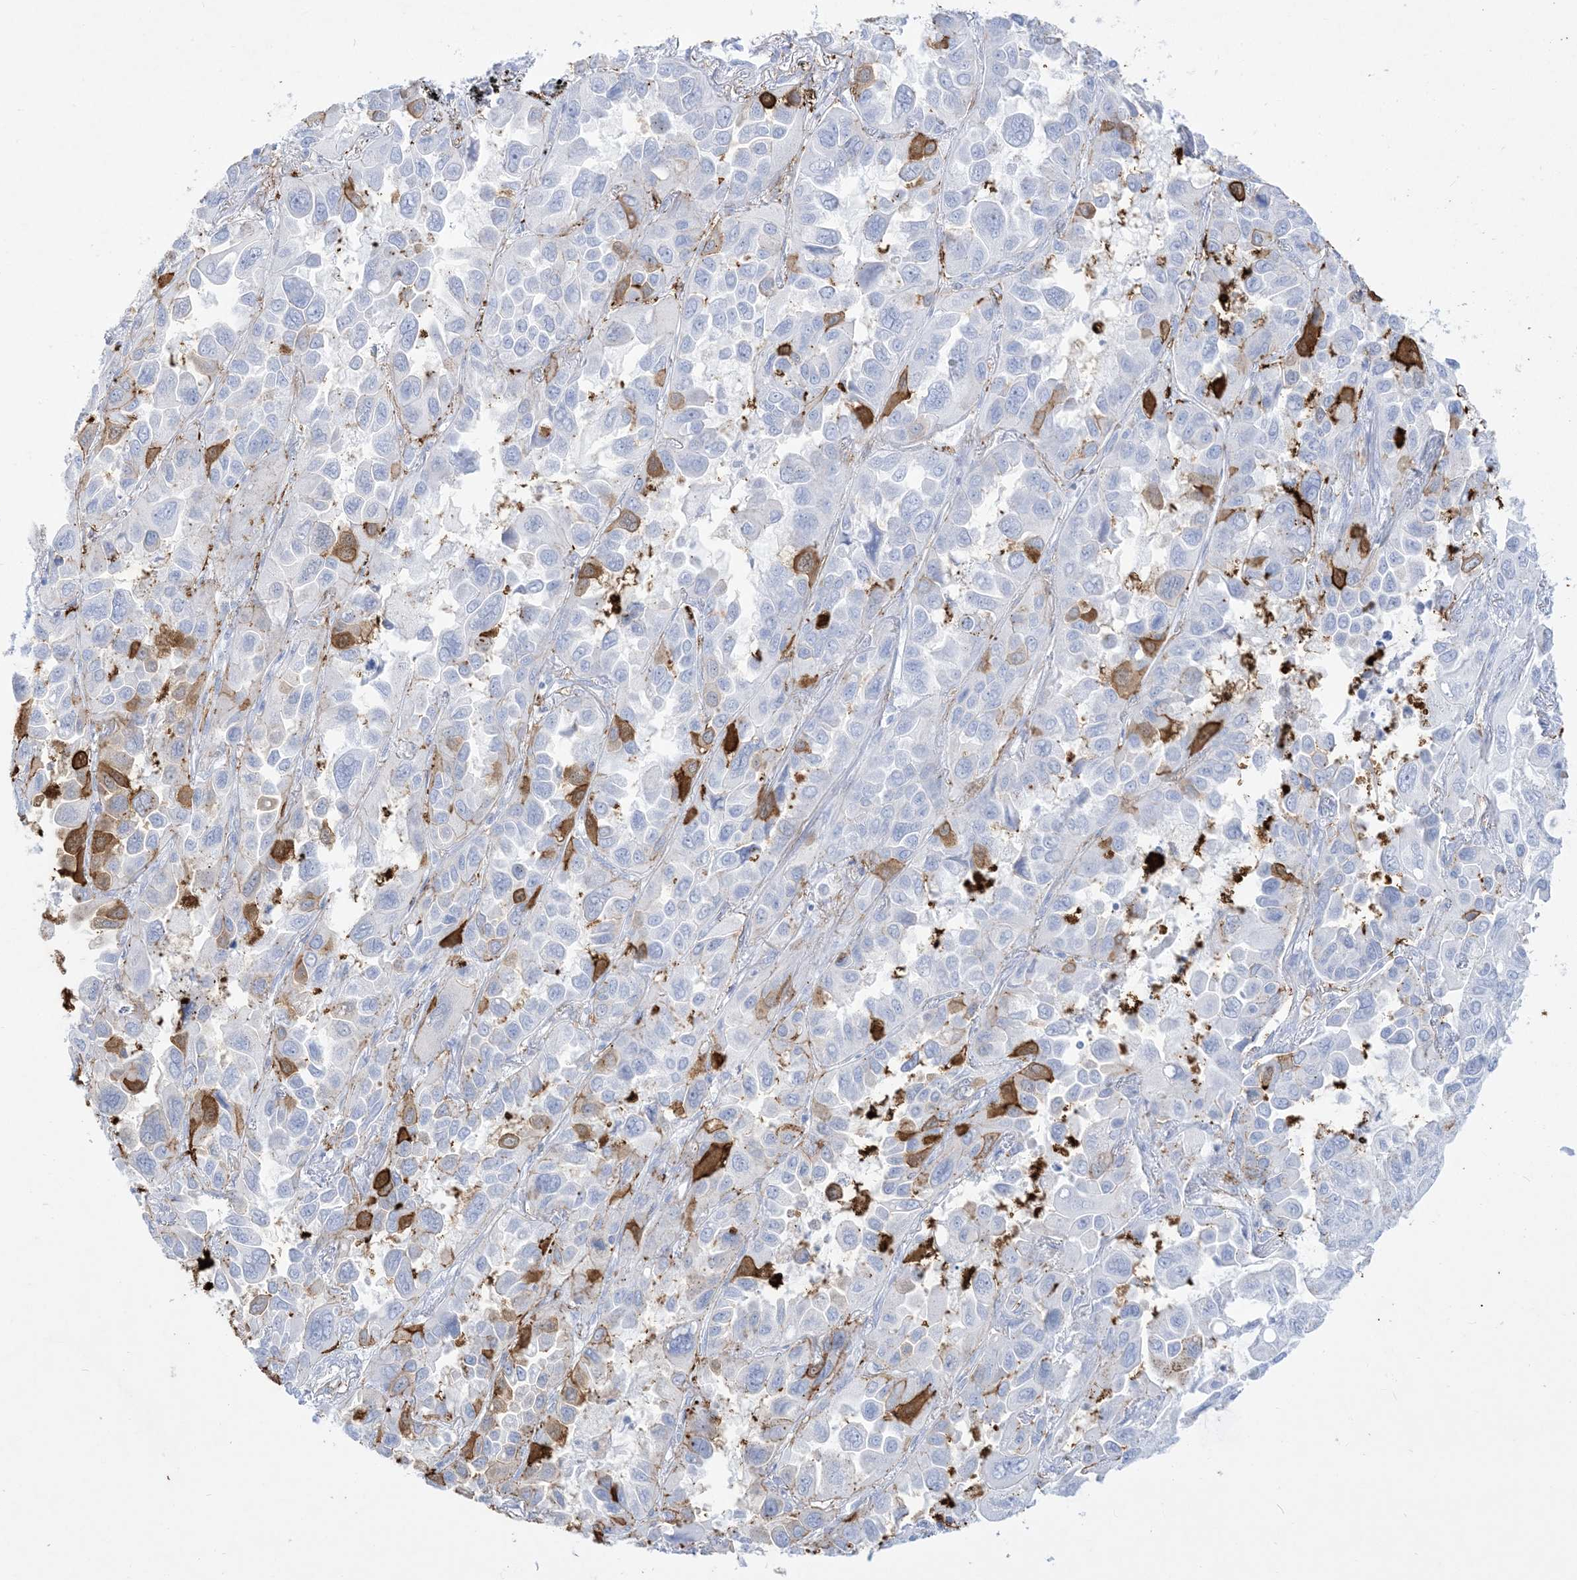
{"staining": {"intensity": "strong", "quantity": "<25%", "location": "cytoplasmic/membranous"}, "tissue": "lung cancer", "cell_type": "Tumor cells", "image_type": "cancer", "snomed": [{"axis": "morphology", "description": "Adenocarcinoma, NOS"}, {"axis": "topography", "description": "Lung"}], "caption": "Lung cancer (adenocarcinoma) tissue exhibits strong cytoplasmic/membranous expression in approximately <25% of tumor cells, visualized by immunohistochemistry.", "gene": "B3GNT7", "patient": {"sex": "male", "age": 64}}